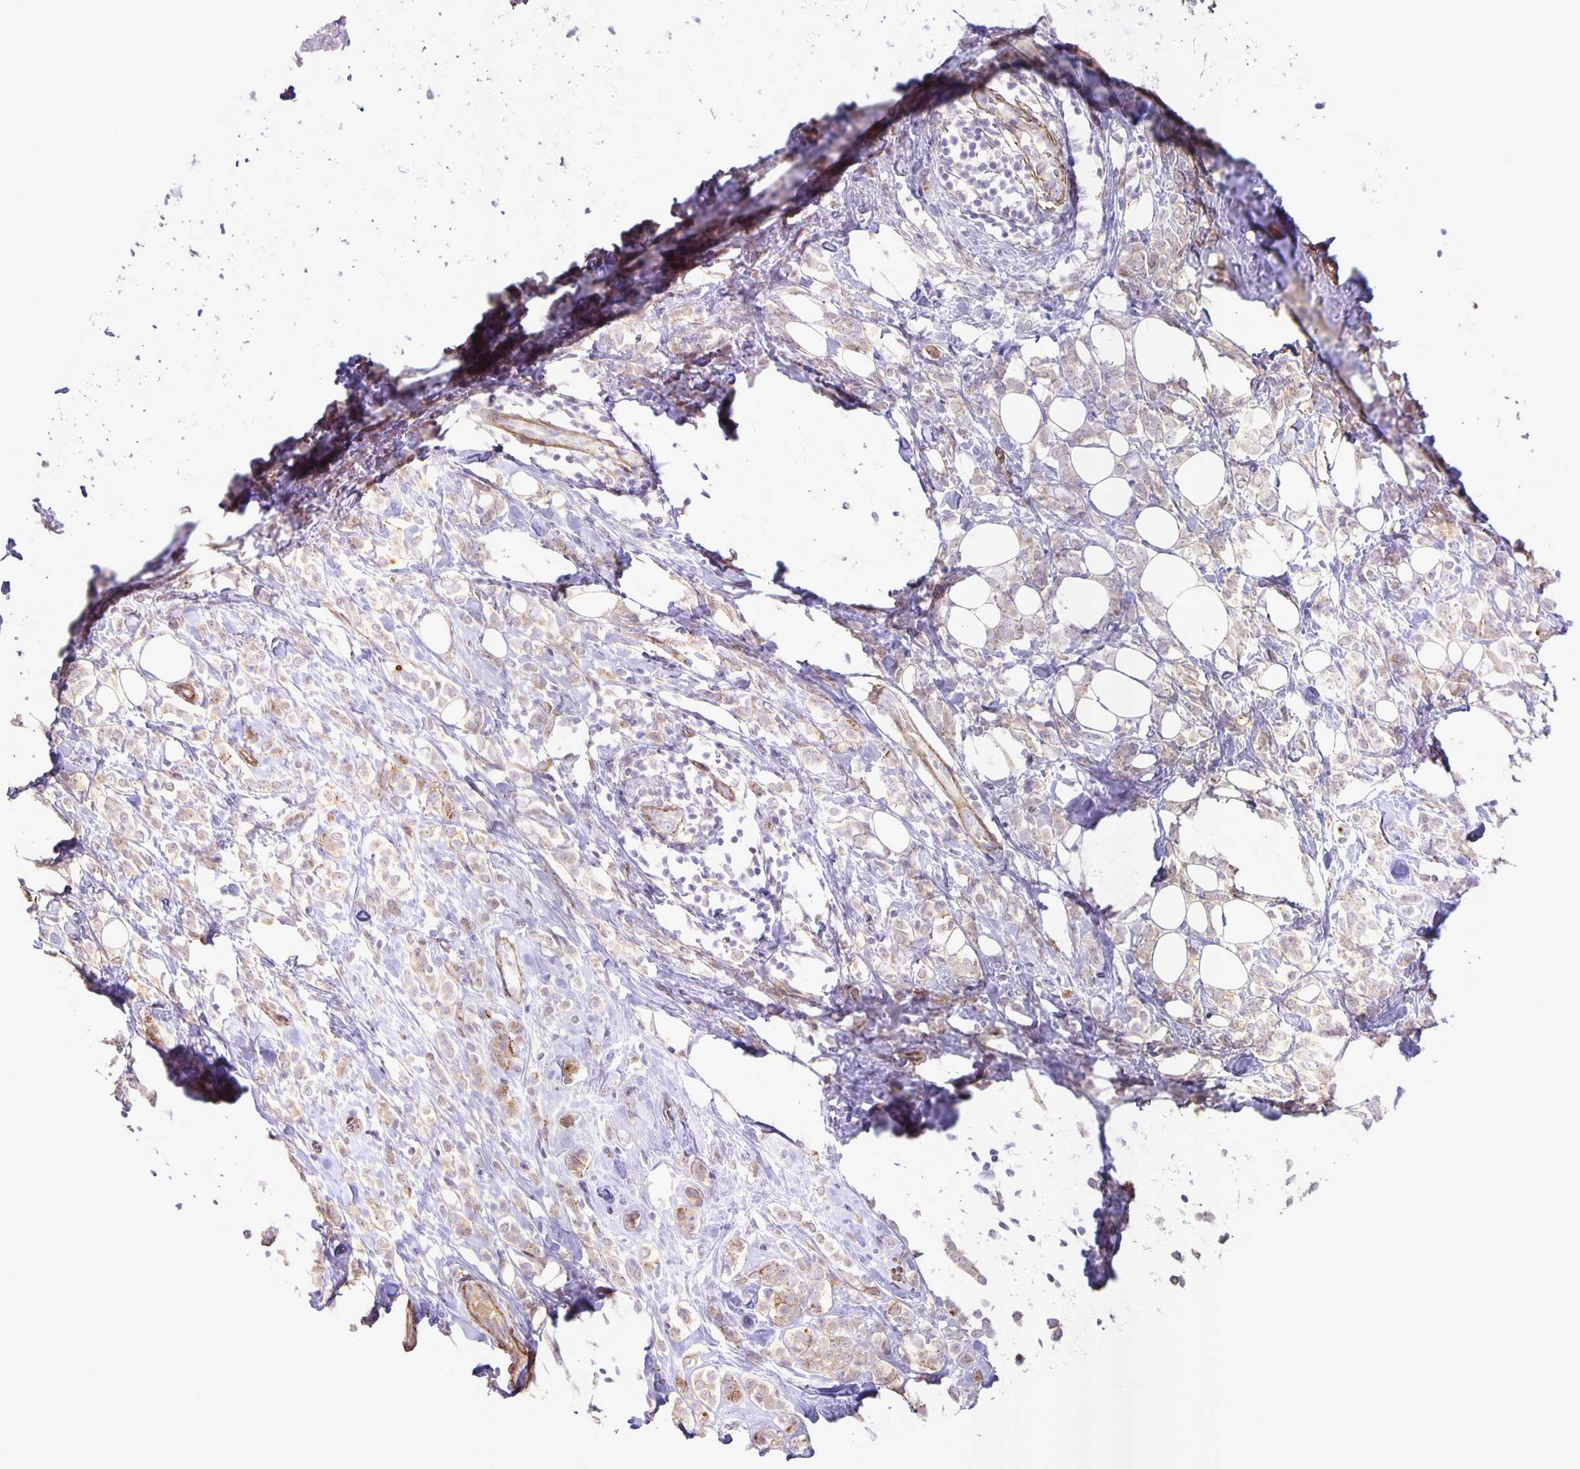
{"staining": {"intensity": "weak", "quantity": "25%-75%", "location": "cytoplasmic/membranous"}, "tissue": "breast cancer", "cell_type": "Tumor cells", "image_type": "cancer", "snomed": [{"axis": "morphology", "description": "Lobular carcinoma"}, {"axis": "topography", "description": "Breast"}], "caption": "Human breast cancer (lobular carcinoma) stained with a protein marker reveals weak staining in tumor cells.", "gene": "SRCIN1", "patient": {"sex": "female", "age": 49}}